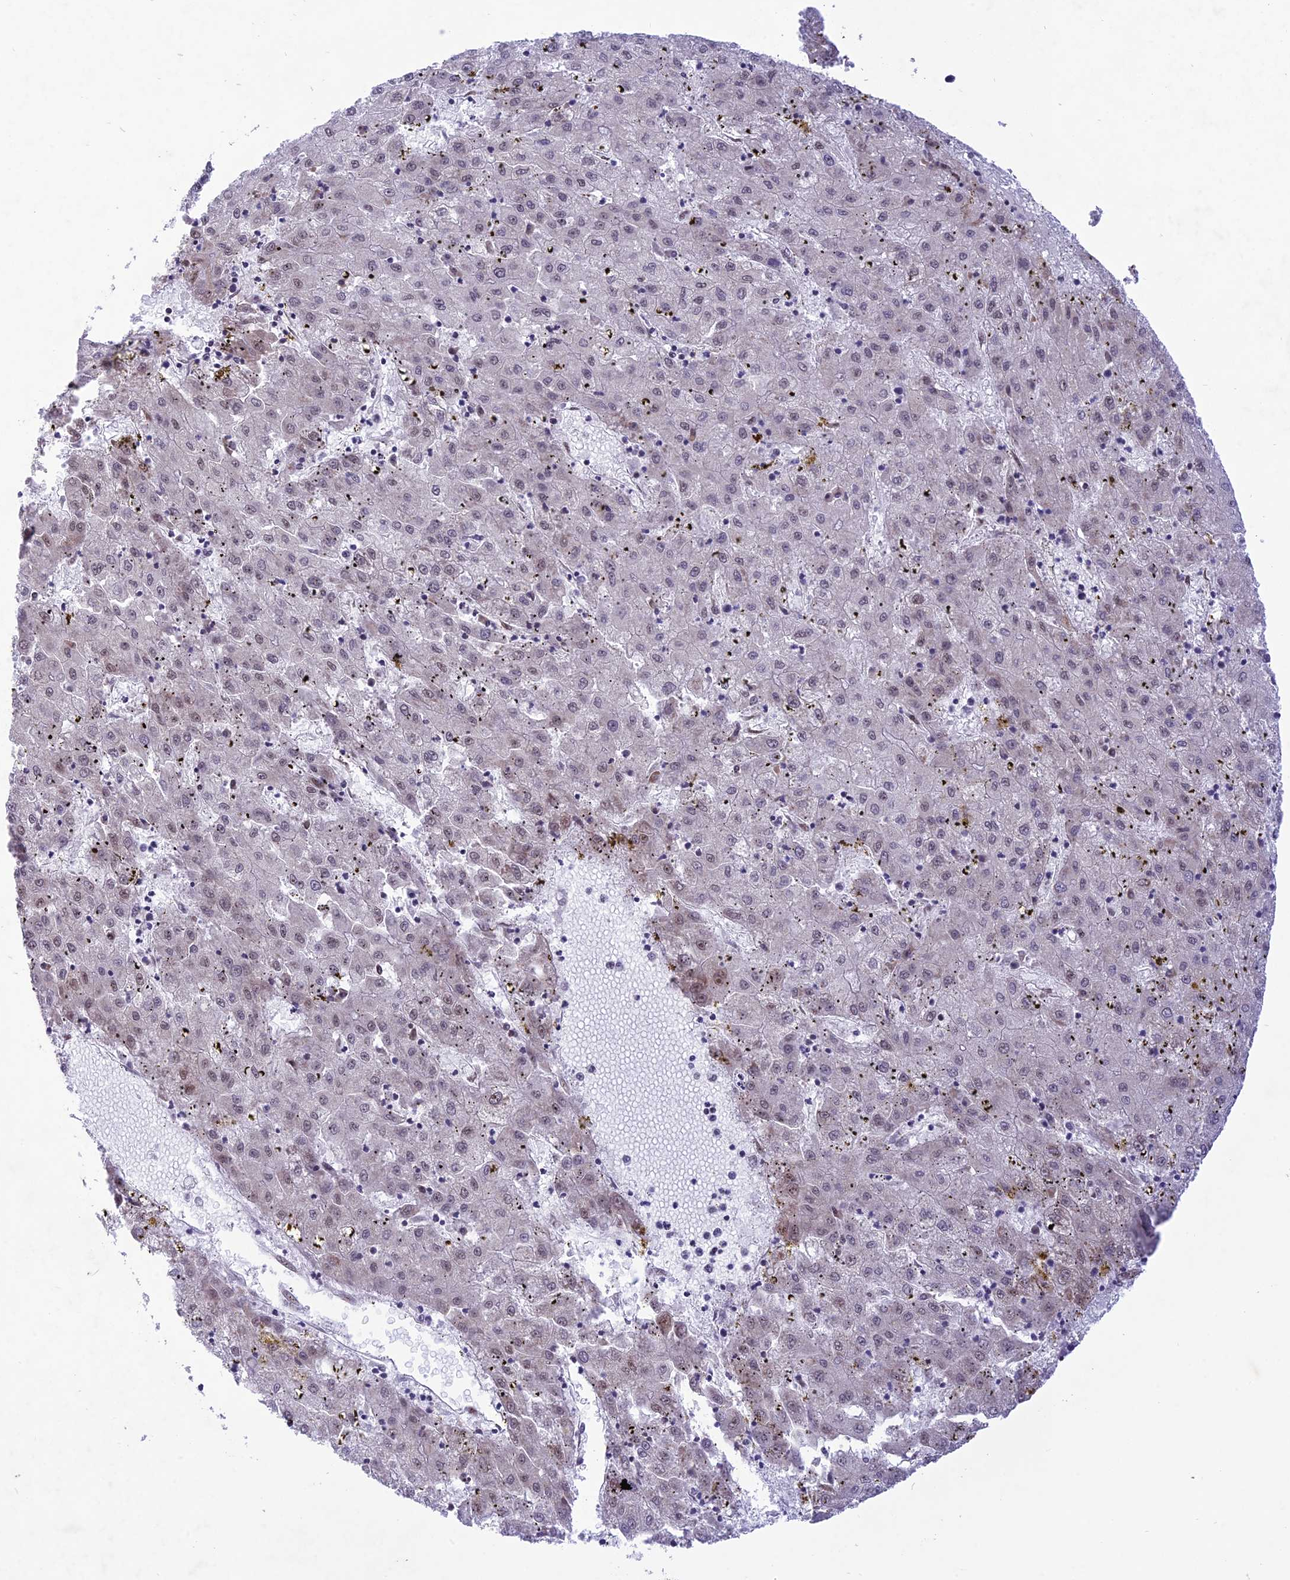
{"staining": {"intensity": "weak", "quantity": "<25%", "location": "nuclear"}, "tissue": "liver cancer", "cell_type": "Tumor cells", "image_type": "cancer", "snomed": [{"axis": "morphology", "description": "Carcinoma, Hepatocellular, NOS"}, {"axis": "topography", "description": "Liver"}], "caption": "Histopathology image shows no protein staining in tumor cells of hepatocellular carcinoma (liver) tissue.", "gene": "DDX1", "patient": {"sex": "male", "age": 72}}